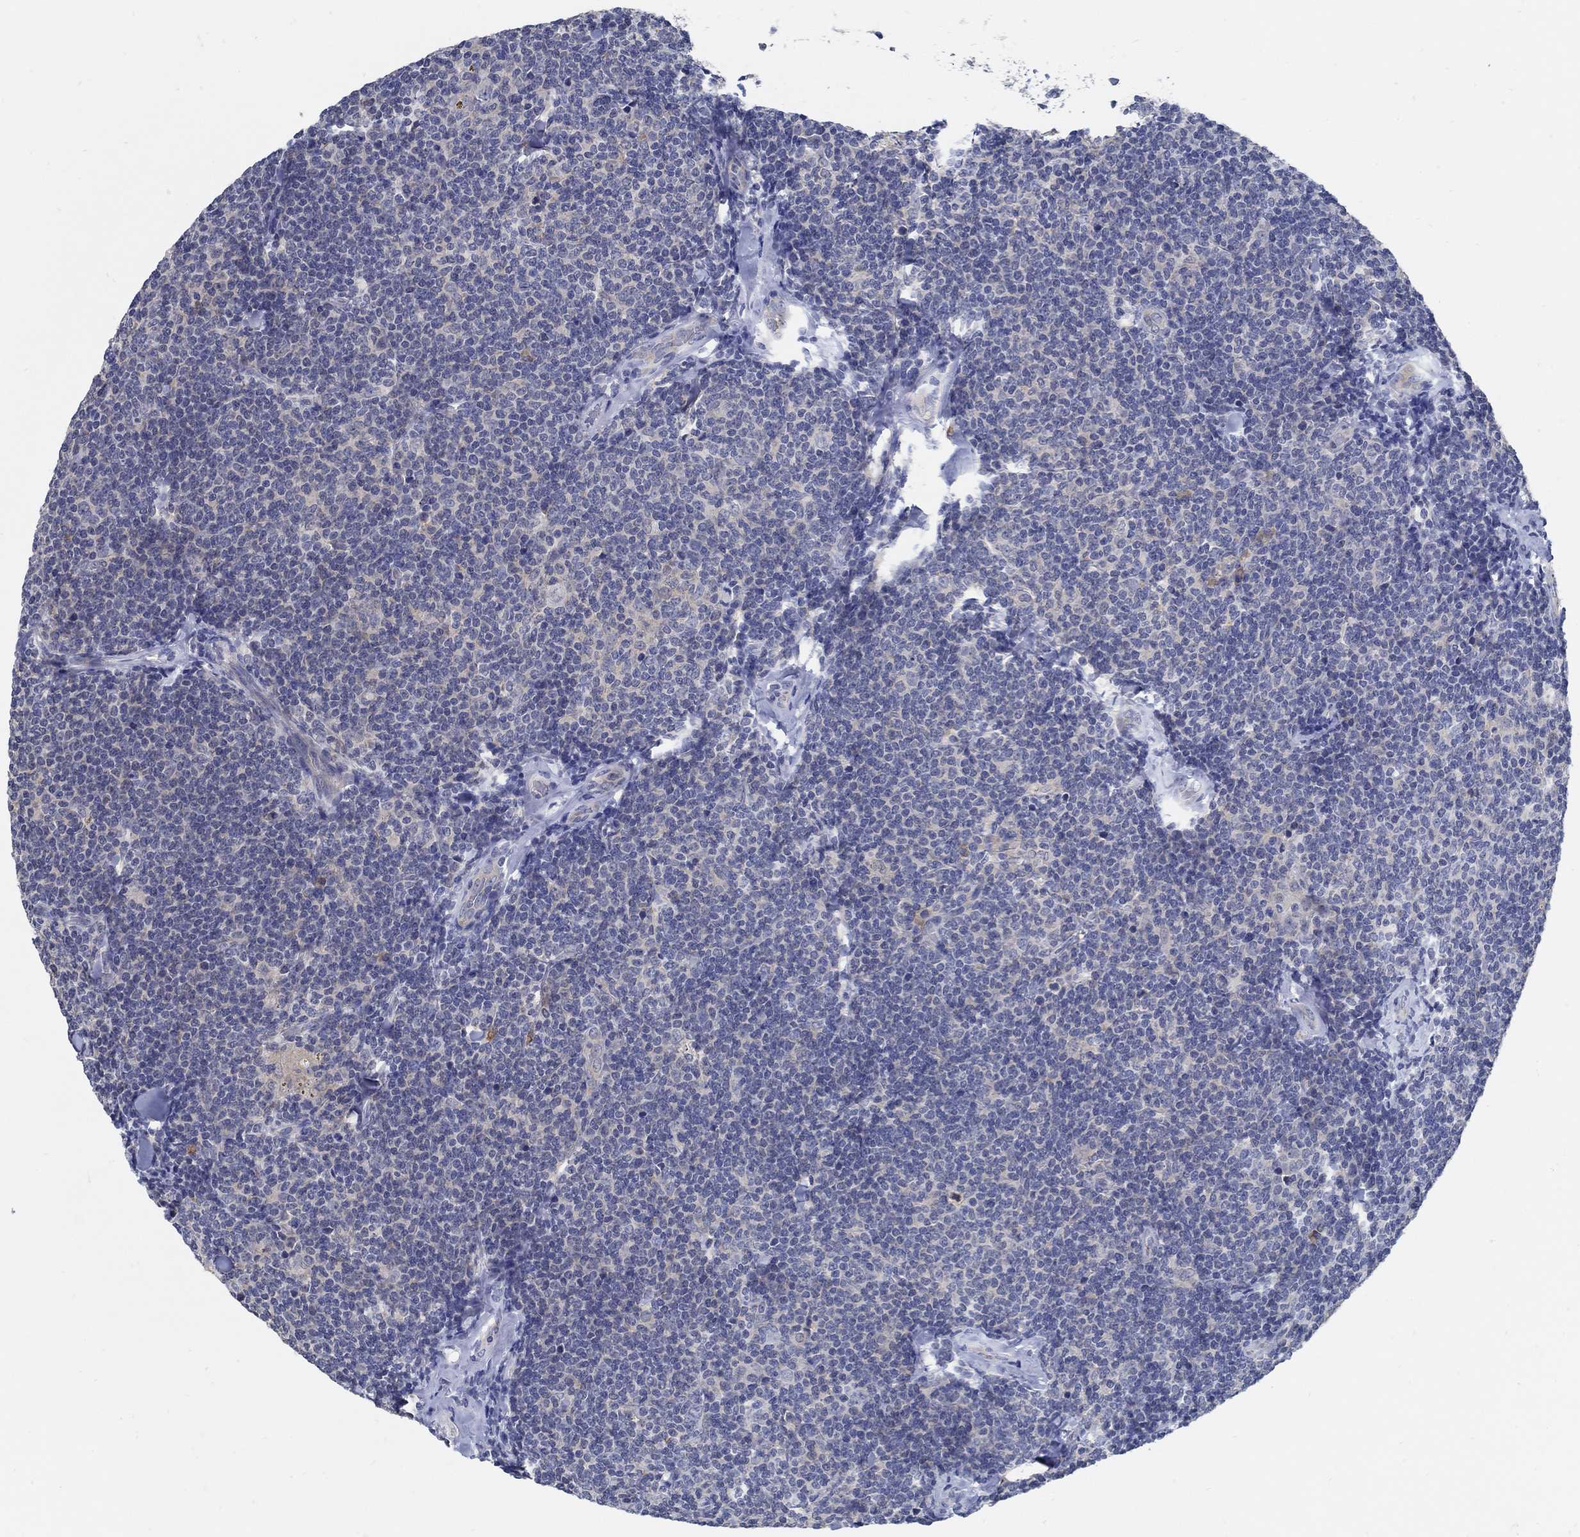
{"staining": {"intensity": "negative", "quantity": "none", "location": "none"}, "tissue": "lymphoma", "cell_type": "Tumor cells", "image_type": "cancer", "snomed": [{"axis": "morphology", "description": "Malignant lymphoma, non-Hodgkin's type, Low grade"}, {"axis": "topography", "description": "Lymph node"}], "caption": "Tumor cells are negative for protein expression in human lymphoma.", "gene": "PCDH11X", "patient": {"sex": "female", "age": 56}}